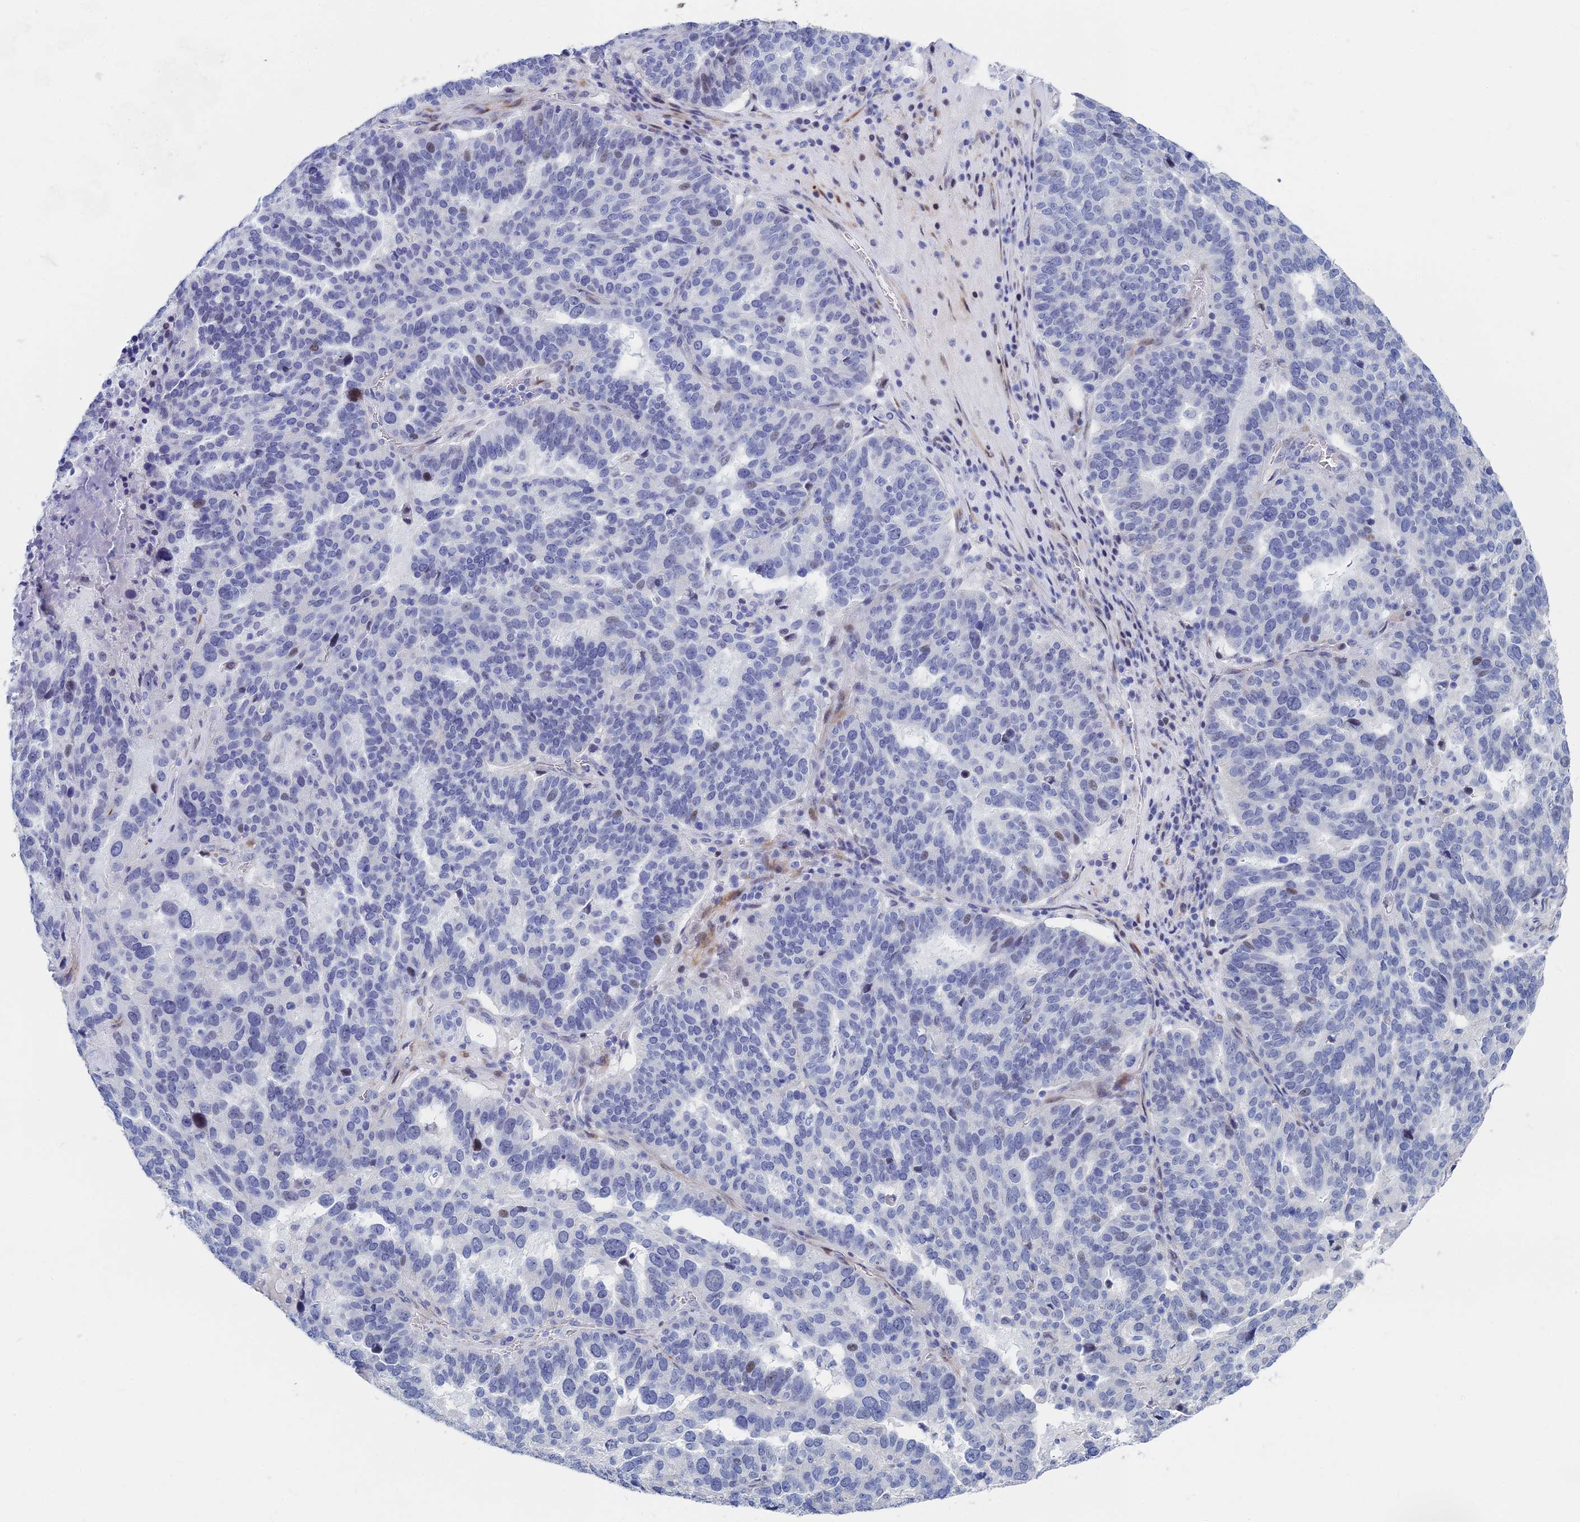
{"staining": {"intensity": "negative", "quantity": "none", "location": "none"}, "tissue": "ovarian cancer", "cell_type": "Tumor cells", "image_type": "cancer", "snomed": [{"axis": "morphology", "description": "Cystadenocarcinoma, serous, NOS"}, {"axis": "topography", "description": "Ovary"}], "caption": "Immunohistochemistry image of neoplastic tissue: ovarian cancer (serous cystadenocarcinoma) stained with DAB shows no significant protein positivity in tumor cells.", "gene": "DRGX", "patient": {"sex": "female", "age": 59}}